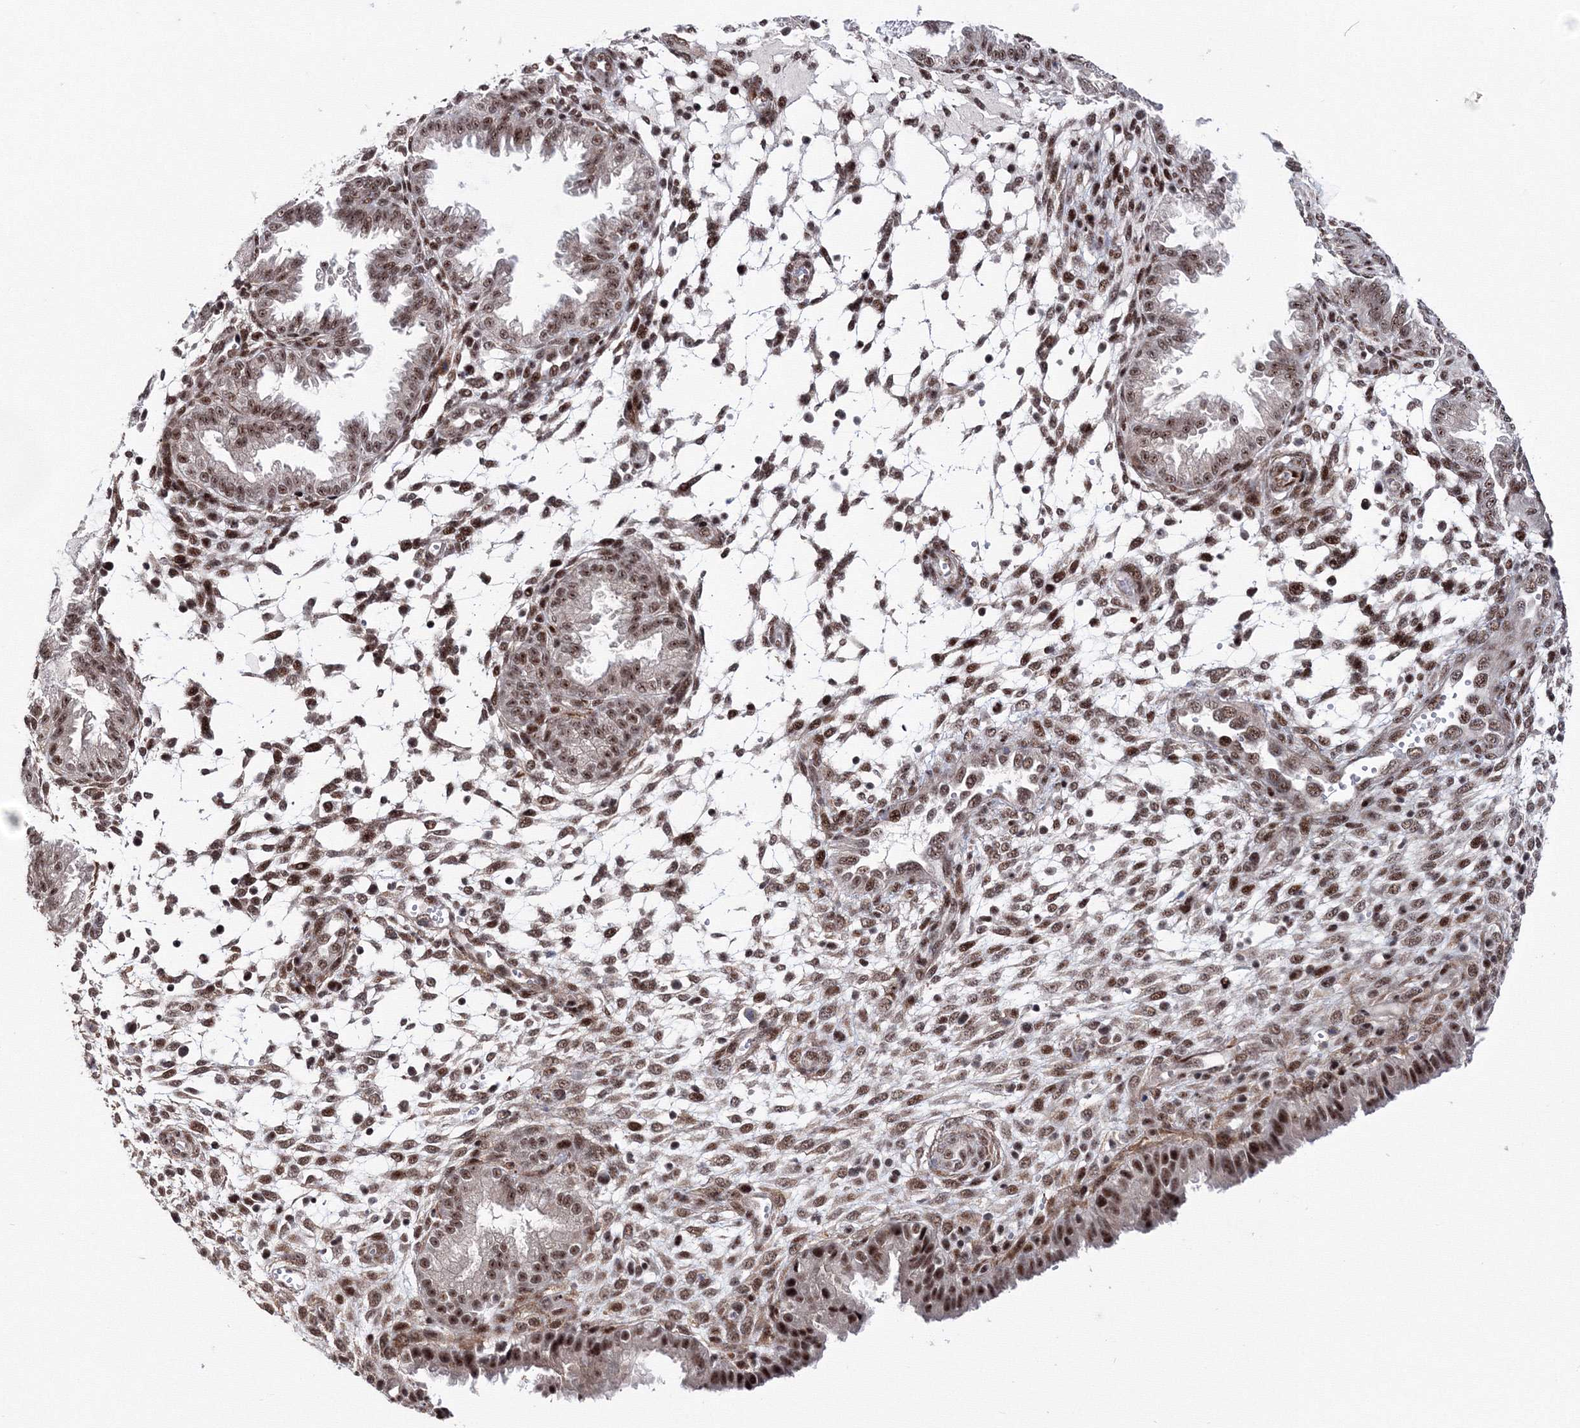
{"staining": {"intensity": "moderate", "quantity": "25%-75%", "location": "nuclear"}, "tissue": "endometrium", "cell_type": "Cells in endometrial stroma", "image_type": "normal", "snomed": [{"axis": "morphology", "description": "Normal tissue, NOS"}, {"axis": "topography", "description": "Endometrium"}], "caption": "A high-resolution photomicrograph shows immunohistochemistry (IHC) staining of normal endometrium, which shows moderate nuclear staining in about 25%-75% of cells in endometrial stroma.", "gene": "TATDN2", "patient": {"sex": "female", "age": 33}}